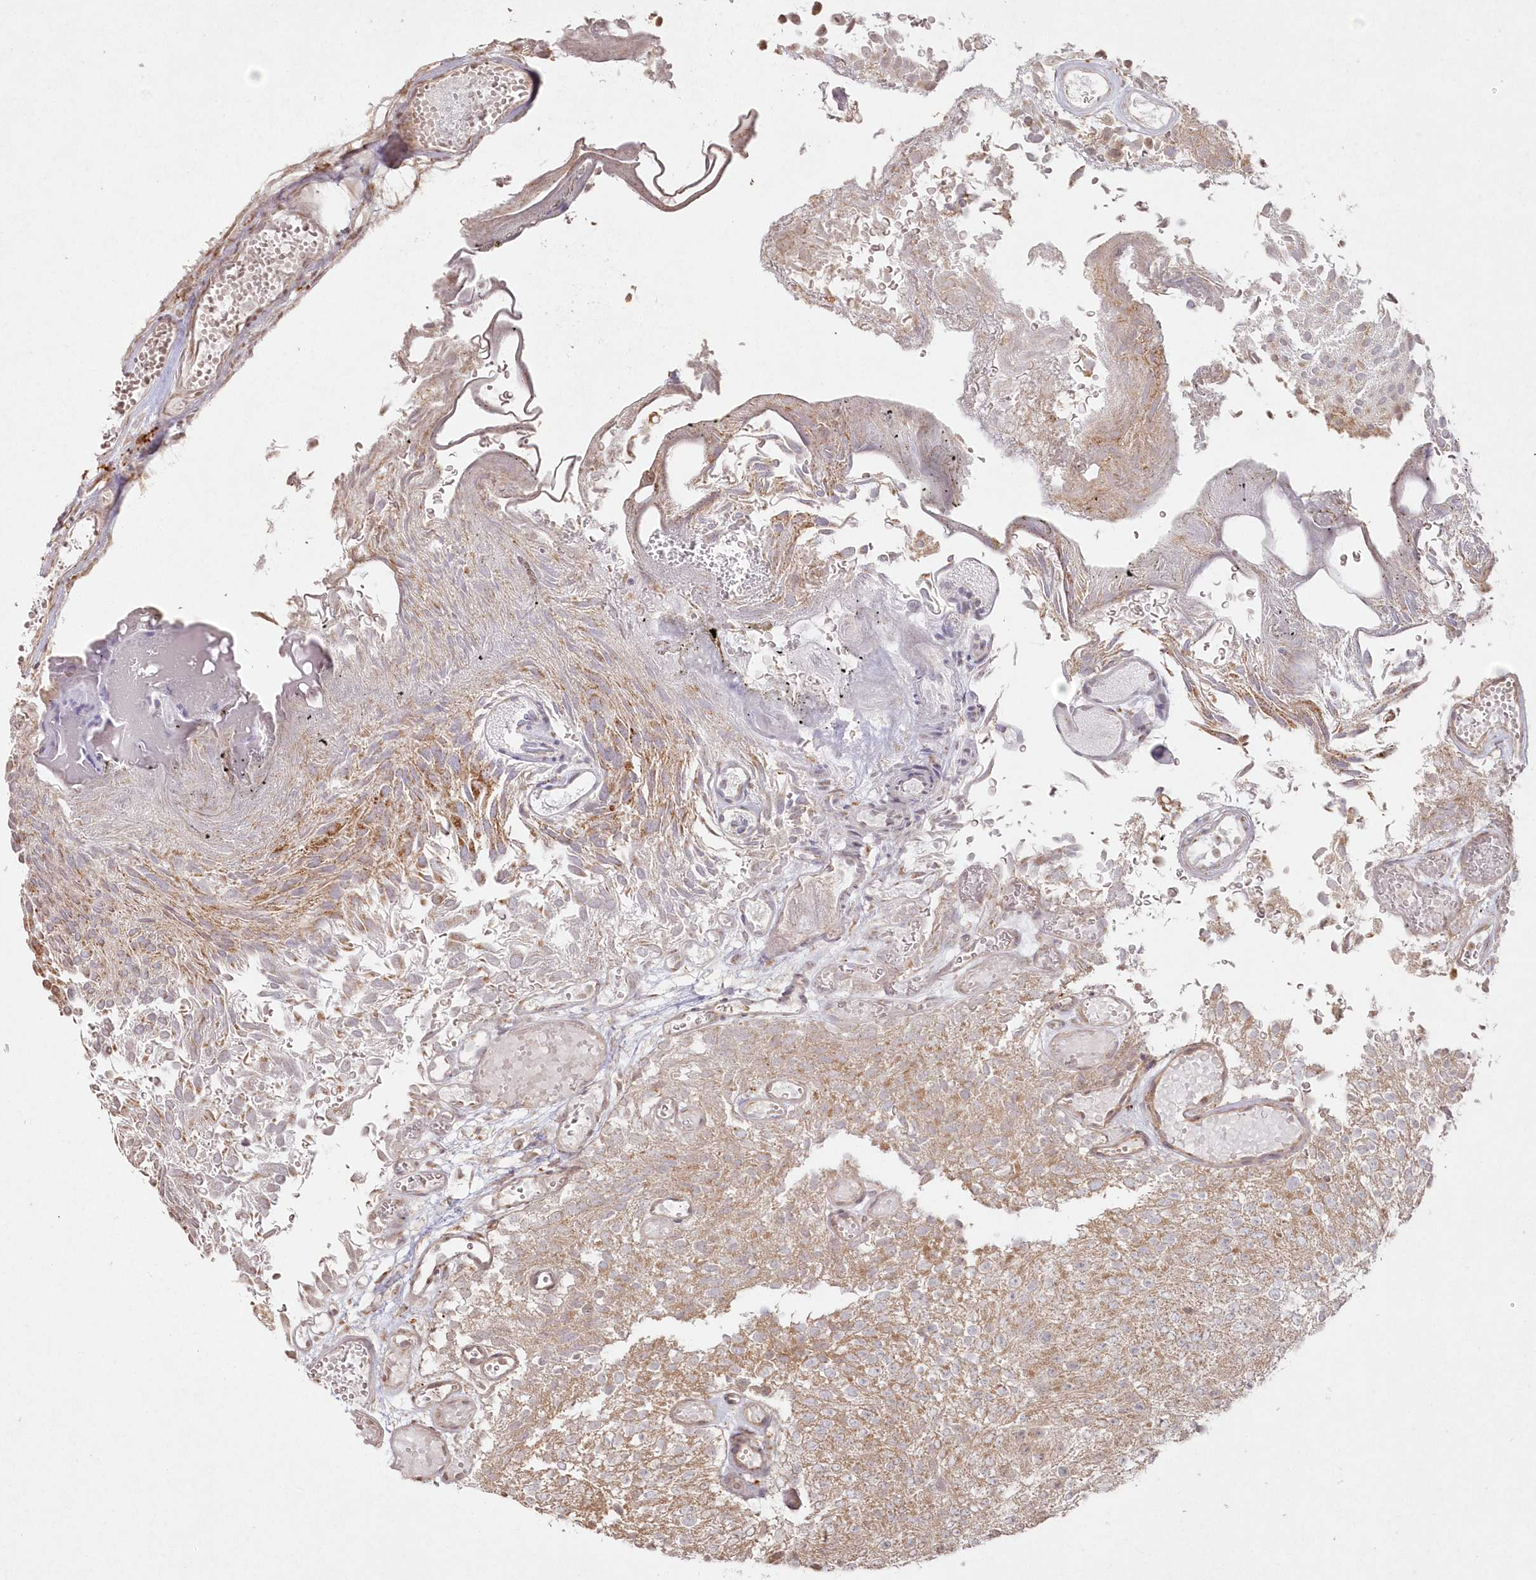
{"staining": {"intensity": "weak", "quantity": "25%-75%", "location": "cytoplasmic/membranous"}, "tissue": "urothelial cancer", "cell_type": "Tumor cells", "image_type": "cancer", "snomed": [{"axis": "morphology", "description": "Urothelial carcinoma, Low grade"}, {"axis": "topography", "description": "Urinary bladder"}], "caption": "DAB (3,3'-diaminobenzidine) immunohistochemical staining of human urothelial cancer displays weak cytoplasmic/membranous protein staining in about 25%-75% of tumor cells. The staining was performed using DAB to visualize the protein expression in brown, while the nuclei were stained in blue with hematoxylin (Magnification: 20x).", "gene": "ARSB", "patient": {"sex": "male", "age": 78}}